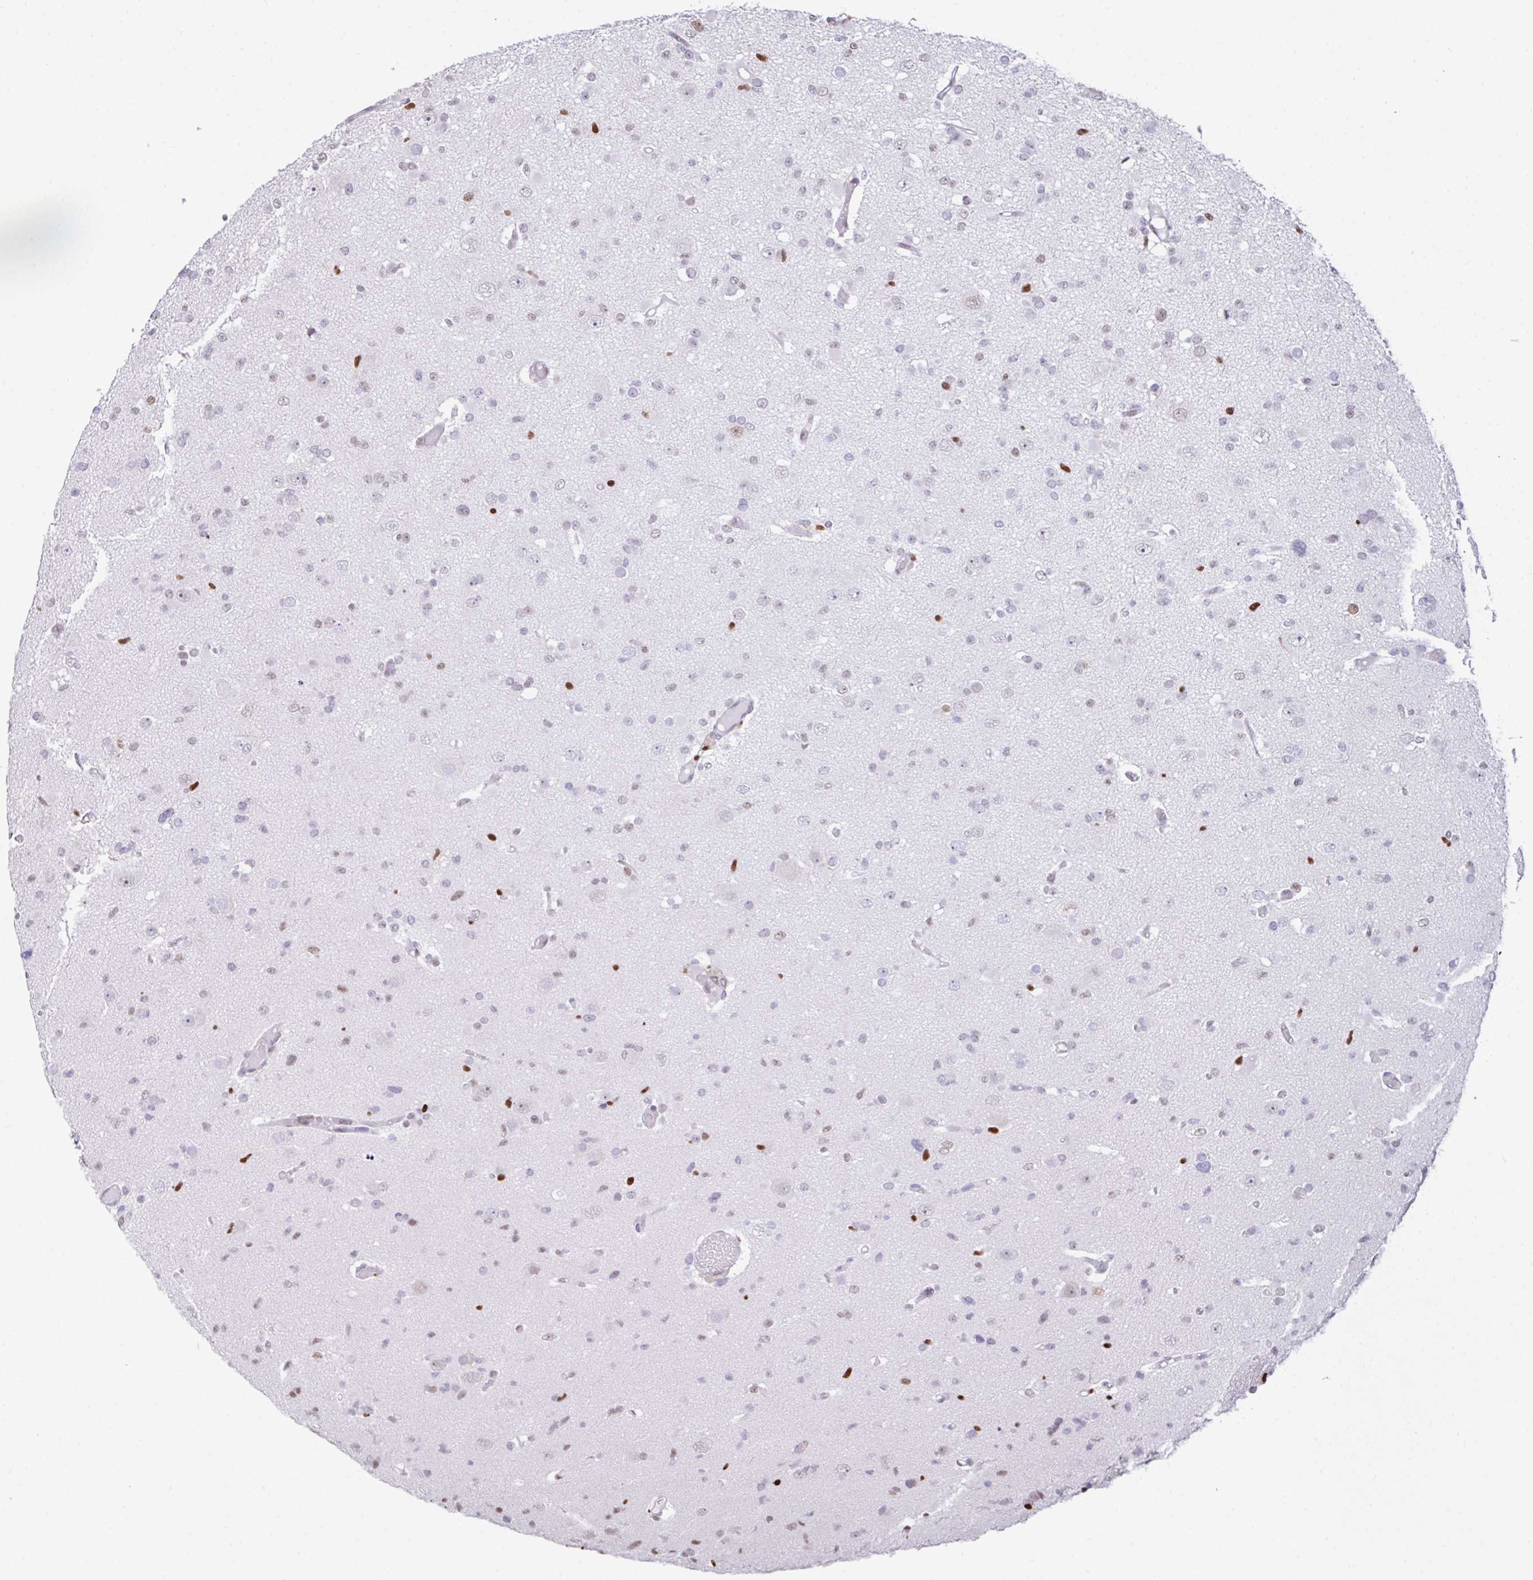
{"staining": {"intensity": "weak", "quantity": "<25%", "location": "nuclear"}, "tissue": "glioma", "cell_type": "Tumor cells", "image_type": "cancer", "snomed": [{"axis": "morphology", "description": "Glioma, malignant, Low grade"}, {"axis": "topography", "description": "Brain"}], "caption": "Micrograph shows no protein expression in tumor cells of low-grade glioma (malignant) tissue.", "gene": "BTBD10", "patient": {"sex": "female", "age": 22}}